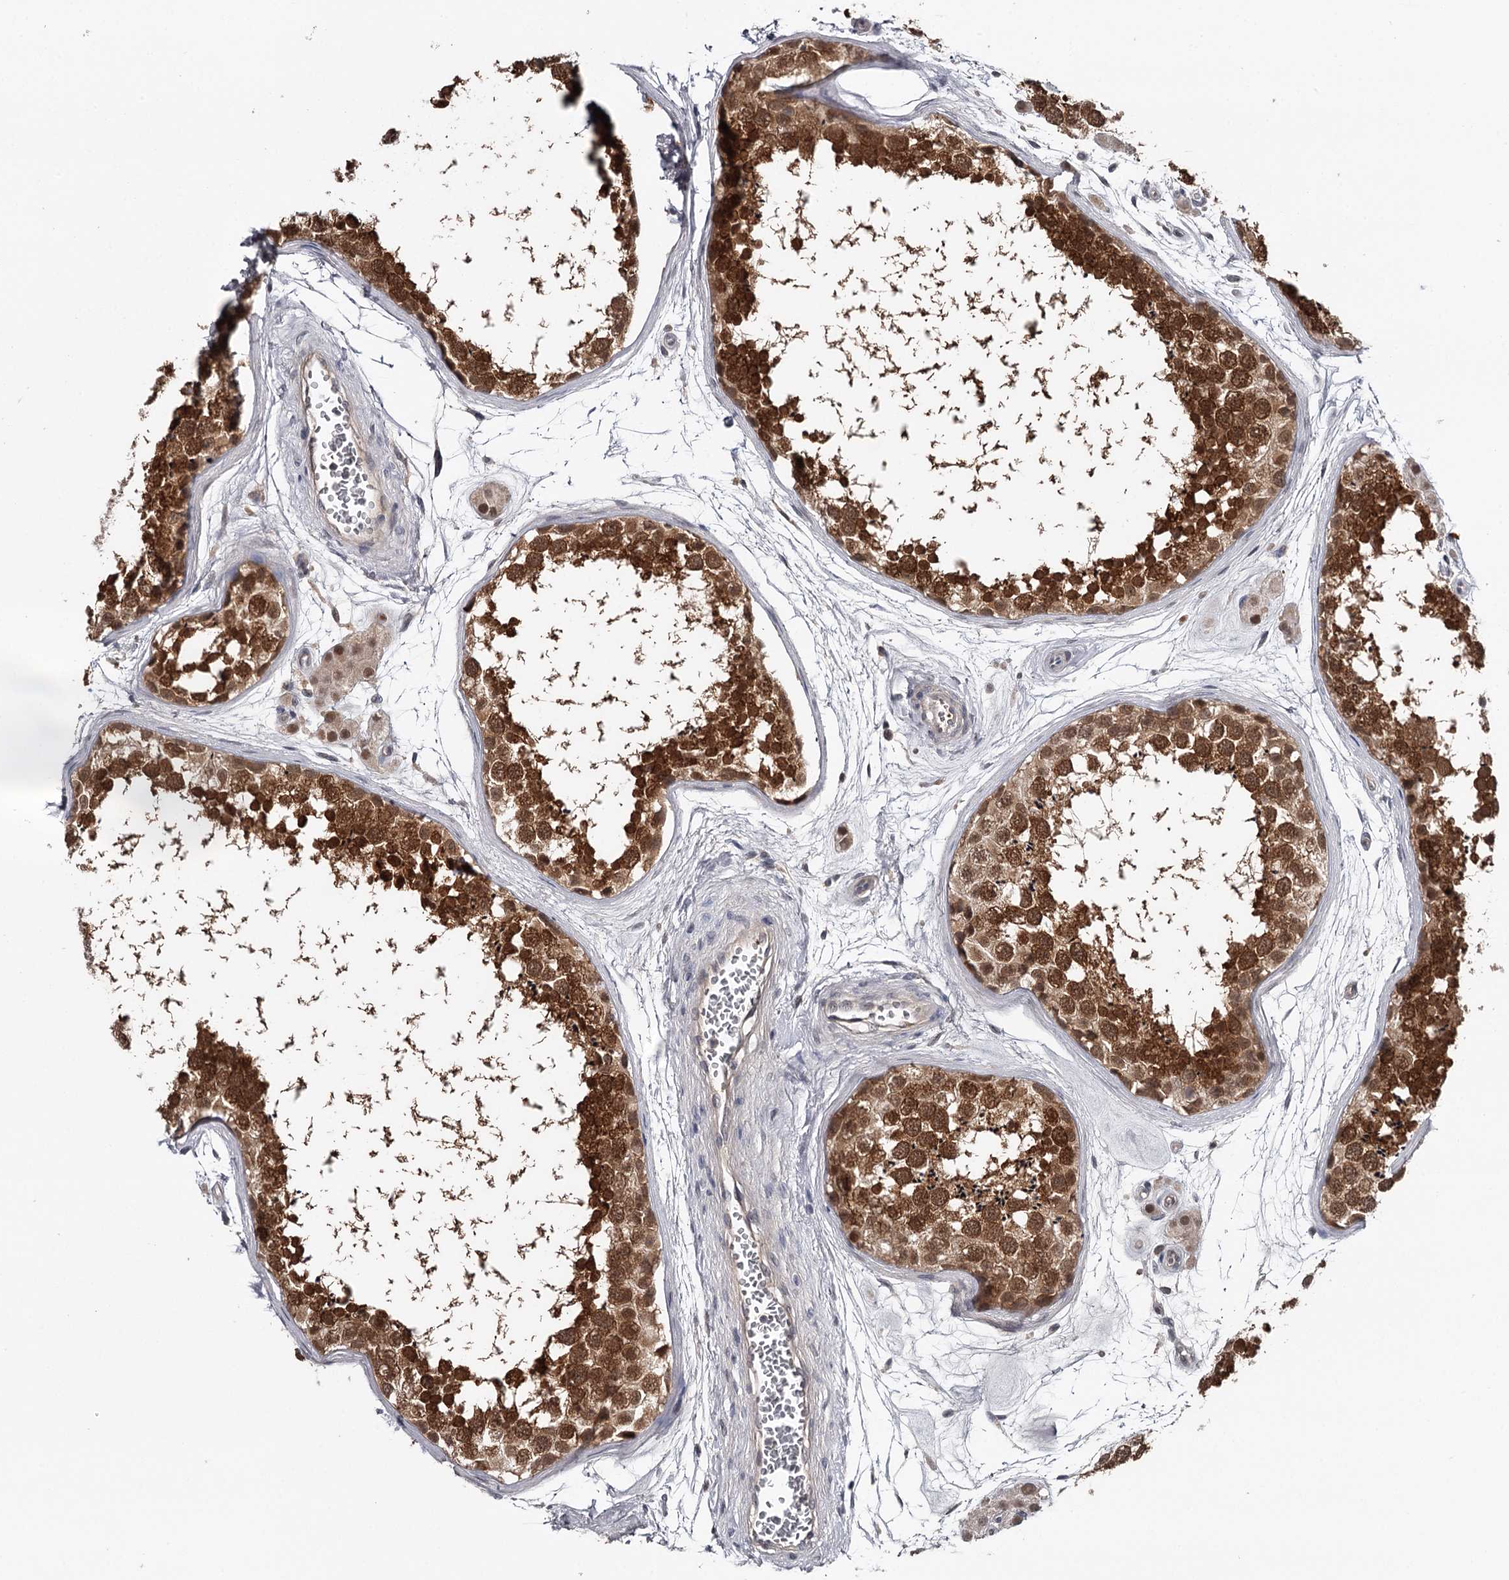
{"staining": {"intensity": "strong", "quantity": ">75%", "location": "cytoplasmic/membranous,nuclear"}, "tissue": "testis", "cell_type": "Cells in seminiferous ducts", "image_type": "normal", "snomed": [{"axis": "morphology", "description": "Normal tissue, NOS"}, {"axis": "topography", "description": "Testis"}], "caption": "Immunohistochemistry of unremarkable human testis reveals high levels of strong cytoplasmic/membranous,nuclear positivity in about >75% of cells in seminiferous ducts.", "gene": "GTSF1", "patient": {"sex": "male", "age": 56}}